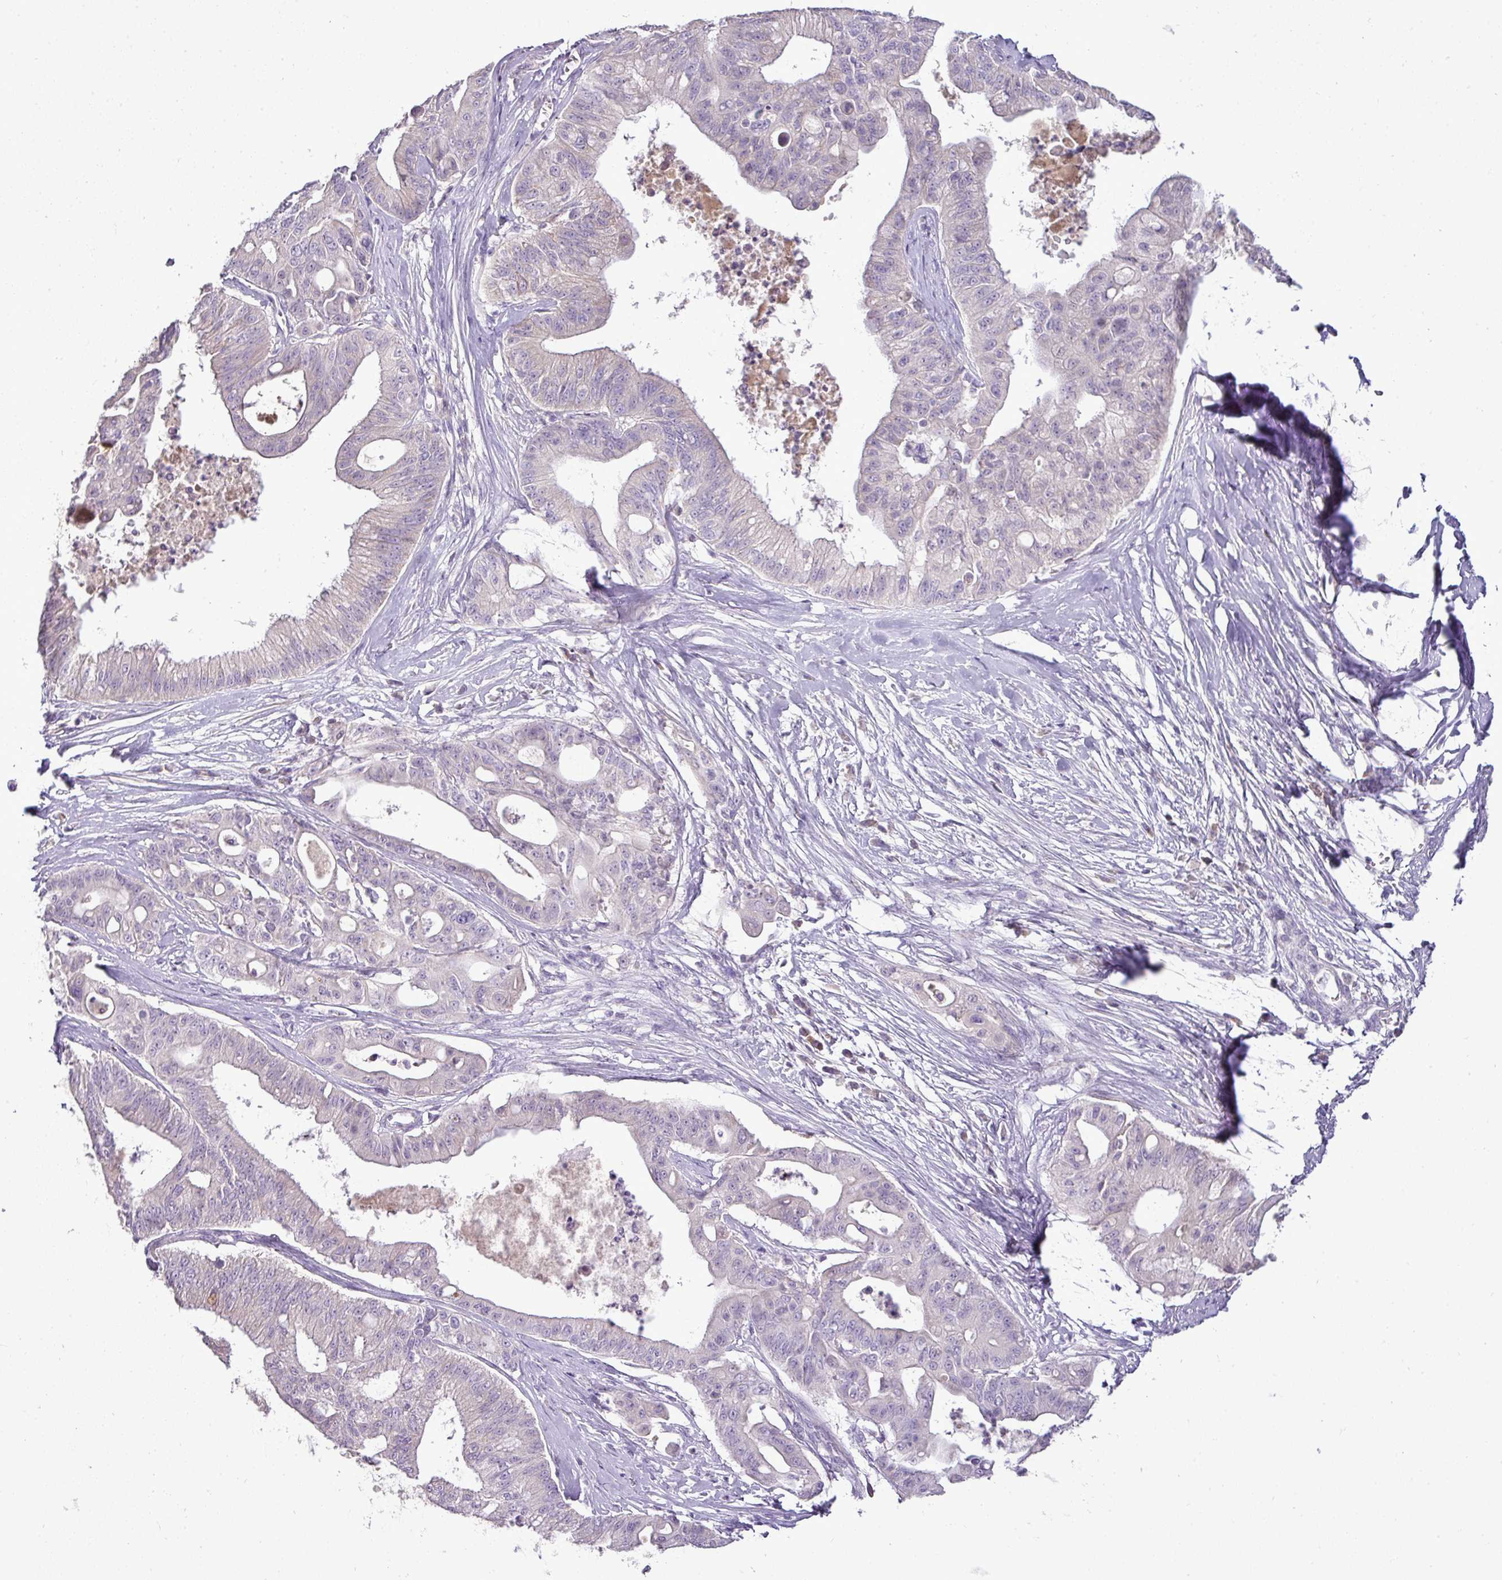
{"staining": {"intensity": "weak", "quantity": "<25%", "location": "cytoplasmic/membranous"}, "tissue": "ovarian cancer", "cell_type": "Tumor cells", "image_type": "cancer", "snomed": [{"axis": "morphology", "description": "Cystadenocarcinoma, mucinous, NOS"}, {"axis": "topography", "description": "Ovary"}], "caption": "An IHC photomicrograph of mucinous cystadenocarcinoma (ovarian) is shown. There is no staining in tumor cells of mucinous cystadenocarcinoma (ovarian).", "gene": "BRINP2", "patient": {"sex": "female", "age": 70}}